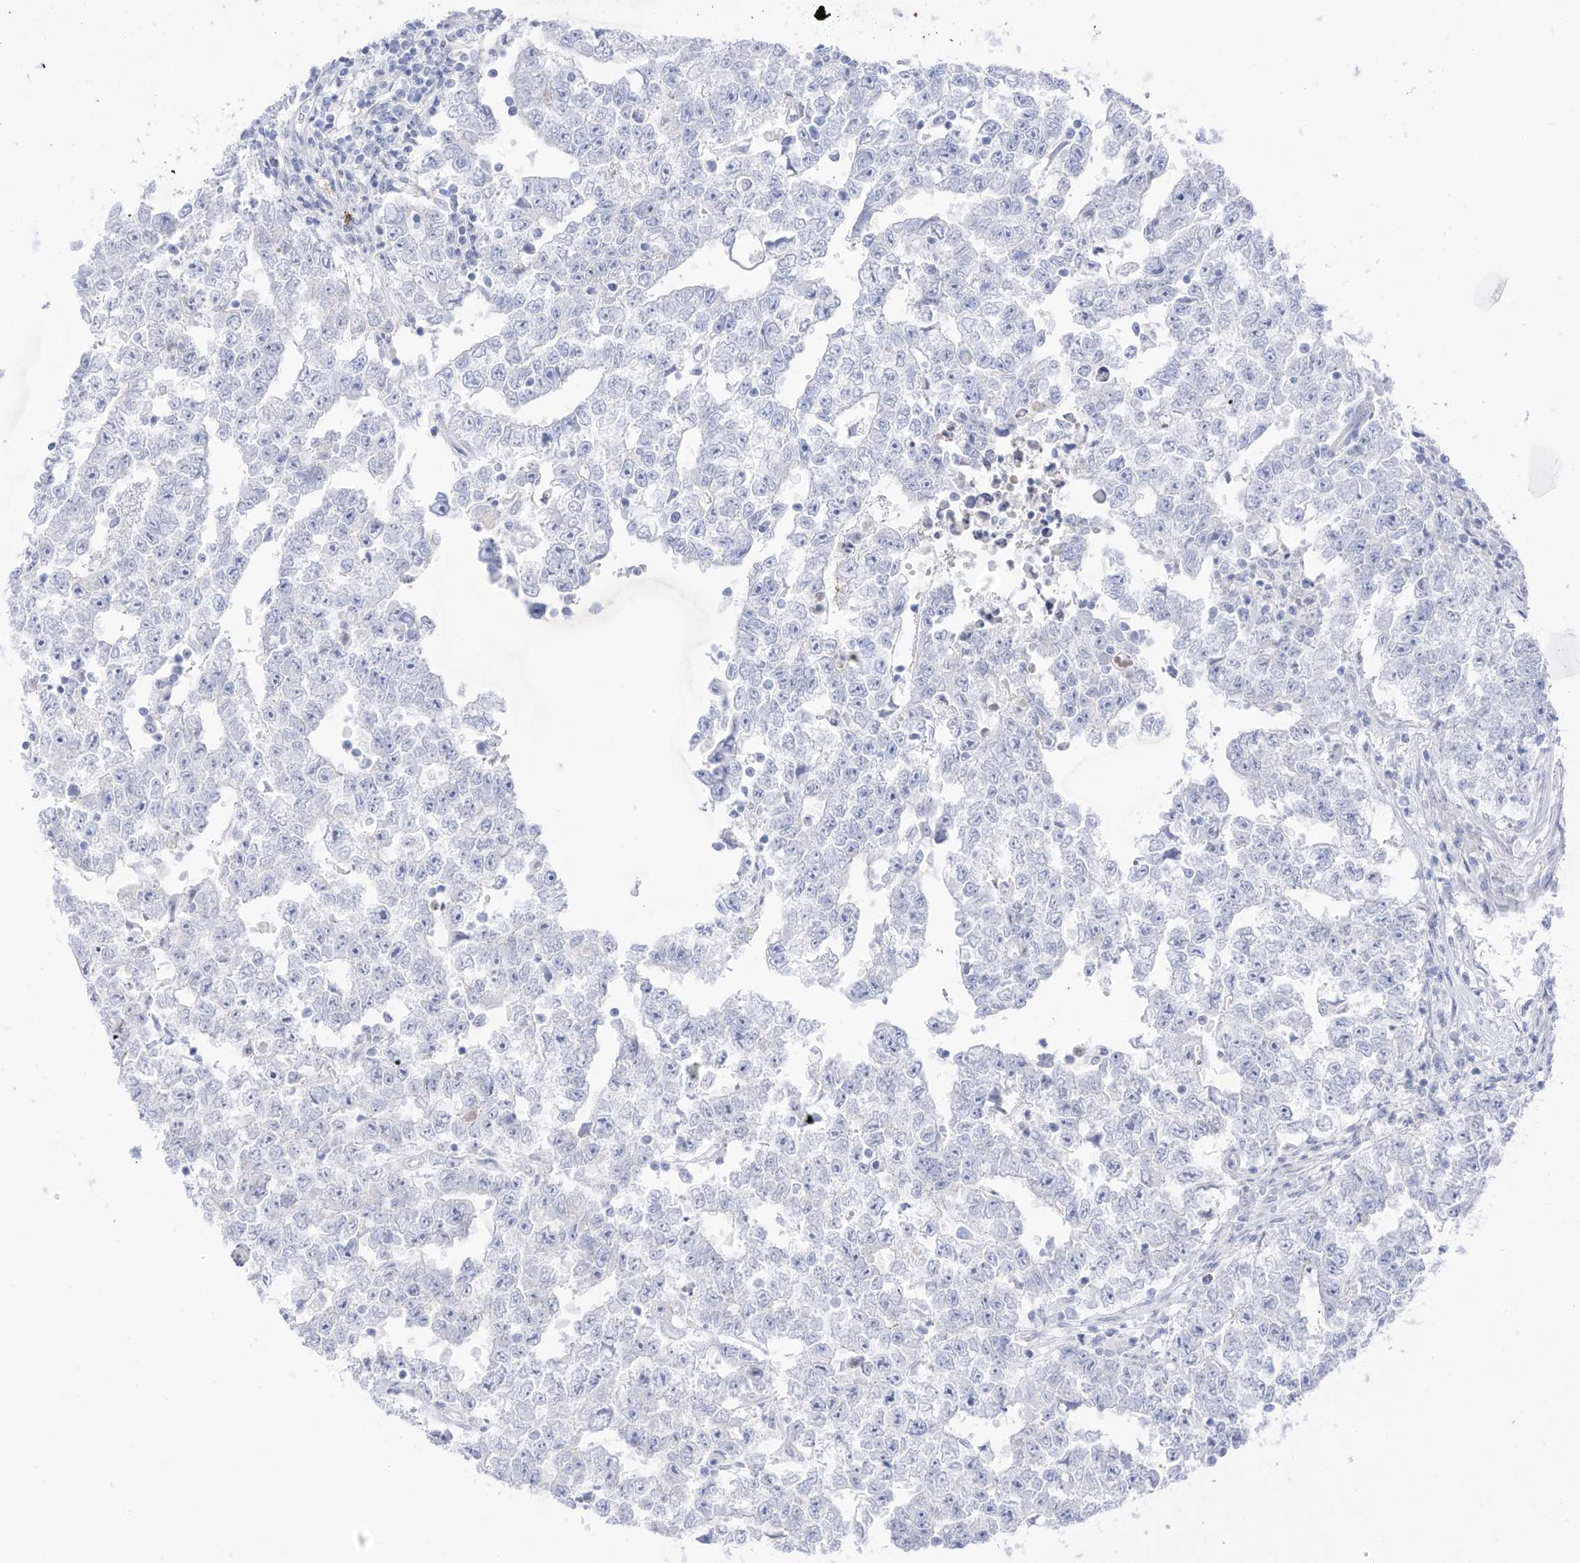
{"staining": {"intensity": "negative", "quantity": "none", "location": "none"}, "tissue": "testis cancer", "cell_type": "Tumor cells", "image_type": "cancer", "snomed": [{"axis": "morphology", "description": "Carcinoma, Embryonal, NOS"}, {"axis": "topography", "description": "Testis"}], "caption": "A histopathology image of embryonal carcinoma (testis) stained for a protein exhibits no brown staining in tumor cells.", "gene": "PSPH", "patient": {"sex": "male", "age": 25}}